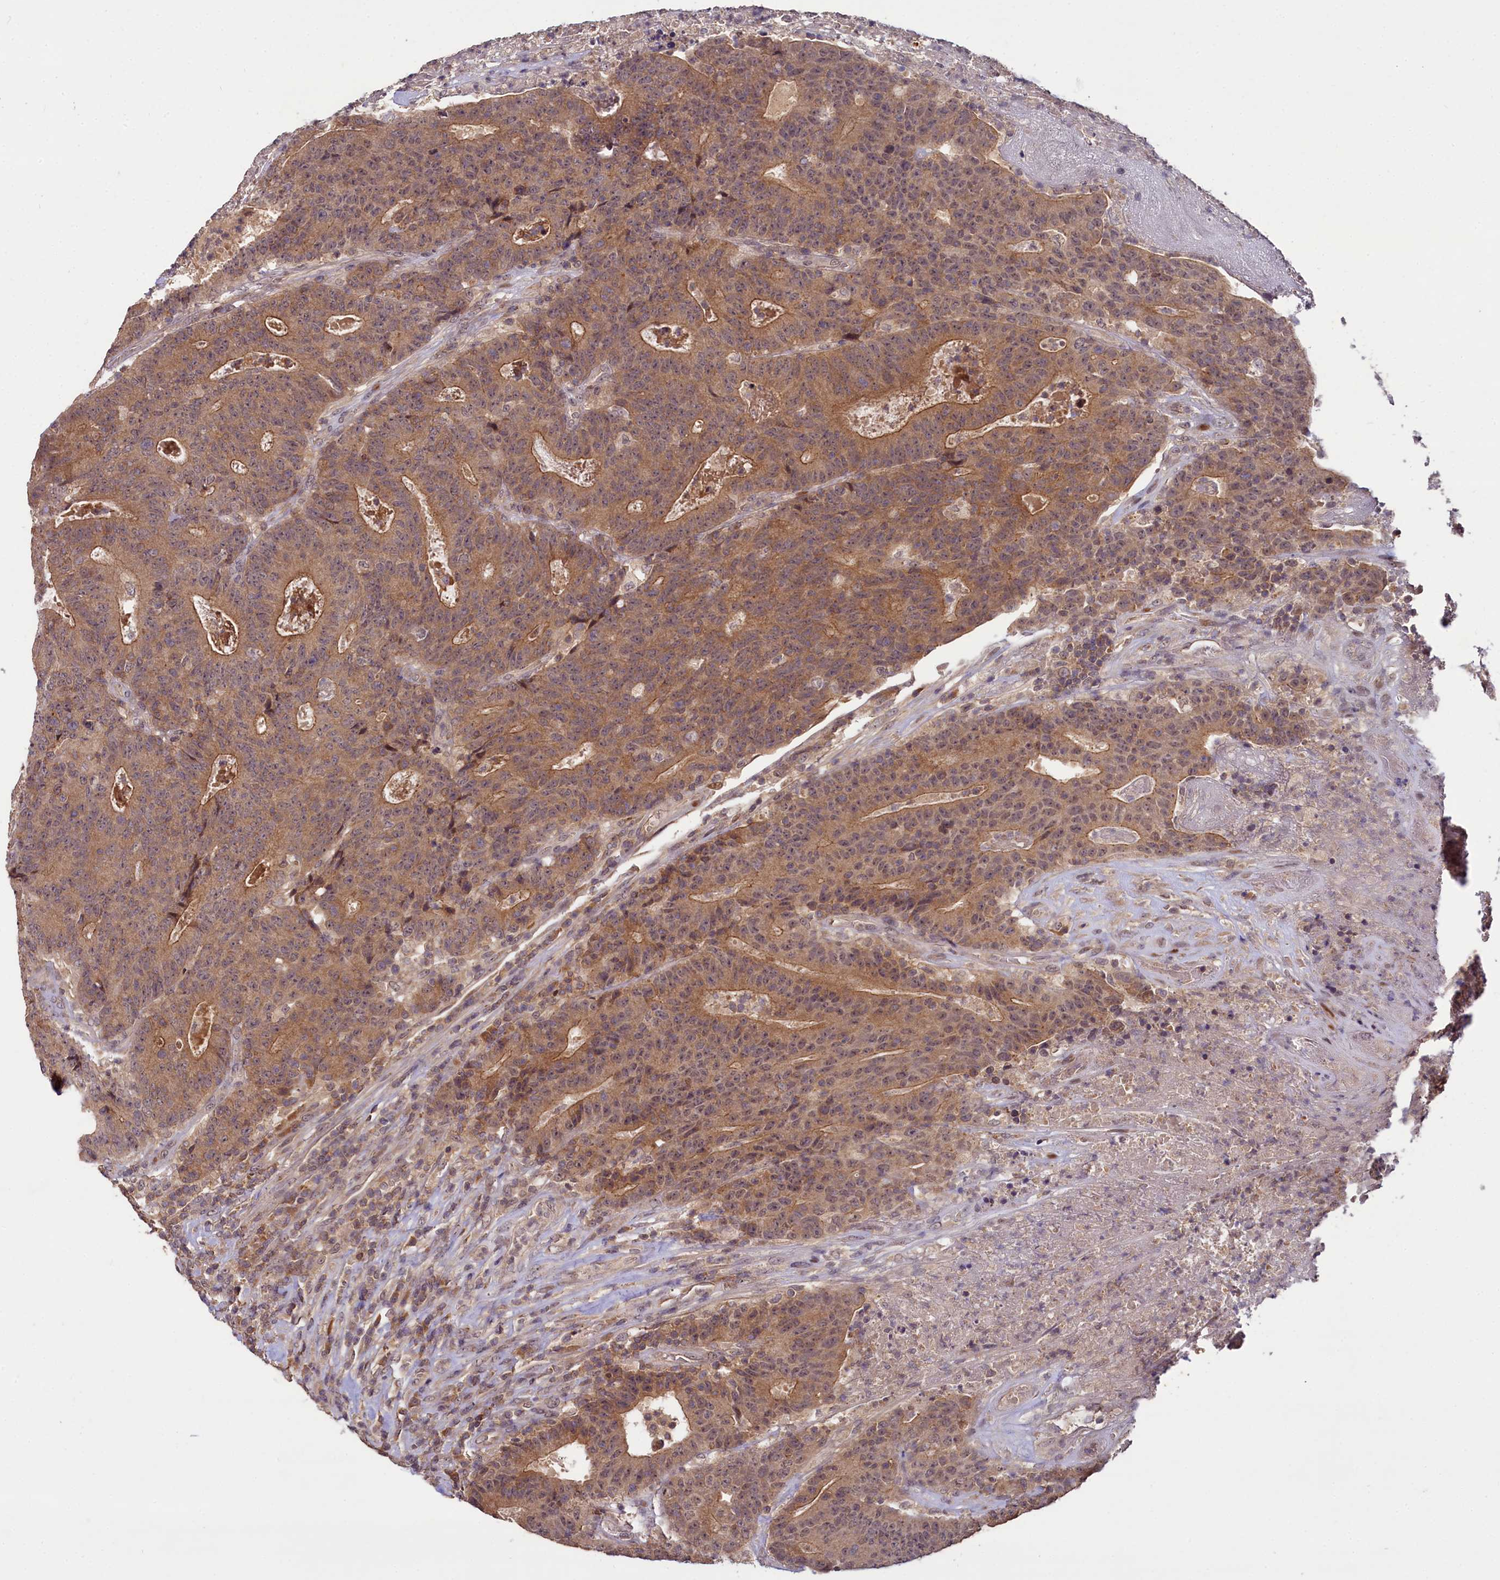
{"staining": {"intensity": "moderate", "quantity": ">75%", "location": "cytoplasmic/membranous"}, "tissue": "colorectal cancer", "cell_type": "Tumor cells", "image_type": "cancer", "snomed": [{"axis": "morphology", "description": "Adenocarcinoma, NOS"}, {"axis": "topography", "description": "Colon"}], "caption": "This micrograph shows immunohistochemistry (IHC) staining of human colorectal cancer (adenocarcinoma), with medium moderate cytoplasmic/membranous positivity in about >75% of tumor cells.", "gene": "TMEM39A", "patient": {"sex": "female", "age": 75}}